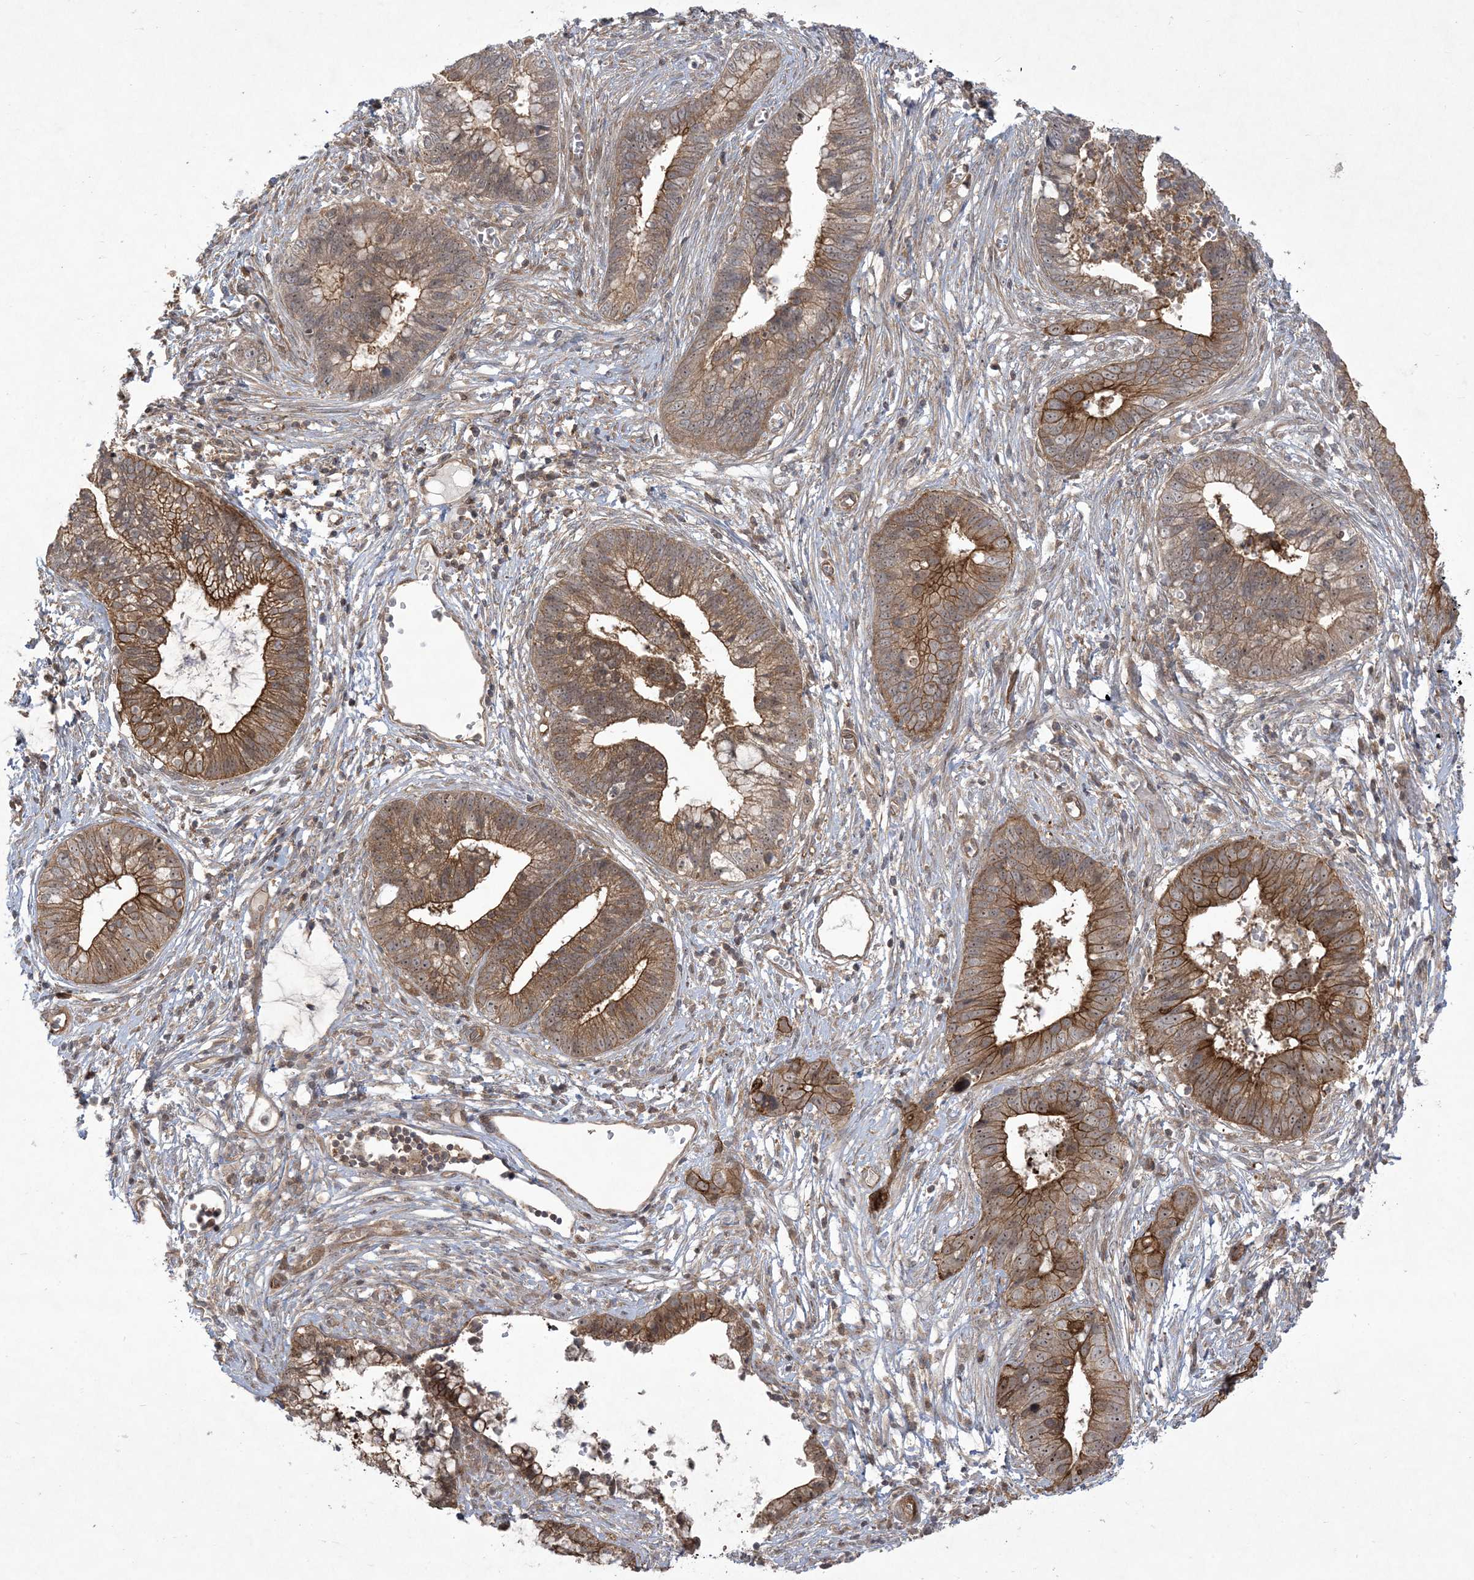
{"staining": {"intensity": "strong", "quantity": ">75%", "location": "cytoplasmic/membranous"}, "tissue": "cervical cancer", "cell_type": "Tumor cells", "image_type": "cancer", "snomed": [{"axis": "morphology", "description": "Adenocarcinoma, NOS"}, {"axis": "topography", "description": "Cervix"}], "caption": "Immunohistochemical staining of cervical cancer (adenocarcinoma) demonstrates strong cytoplasmic/membranous protein staining in about >75% of tumor cells.", "gene": "SOGA3", "patient": {"sex": "female", "age": 44}}